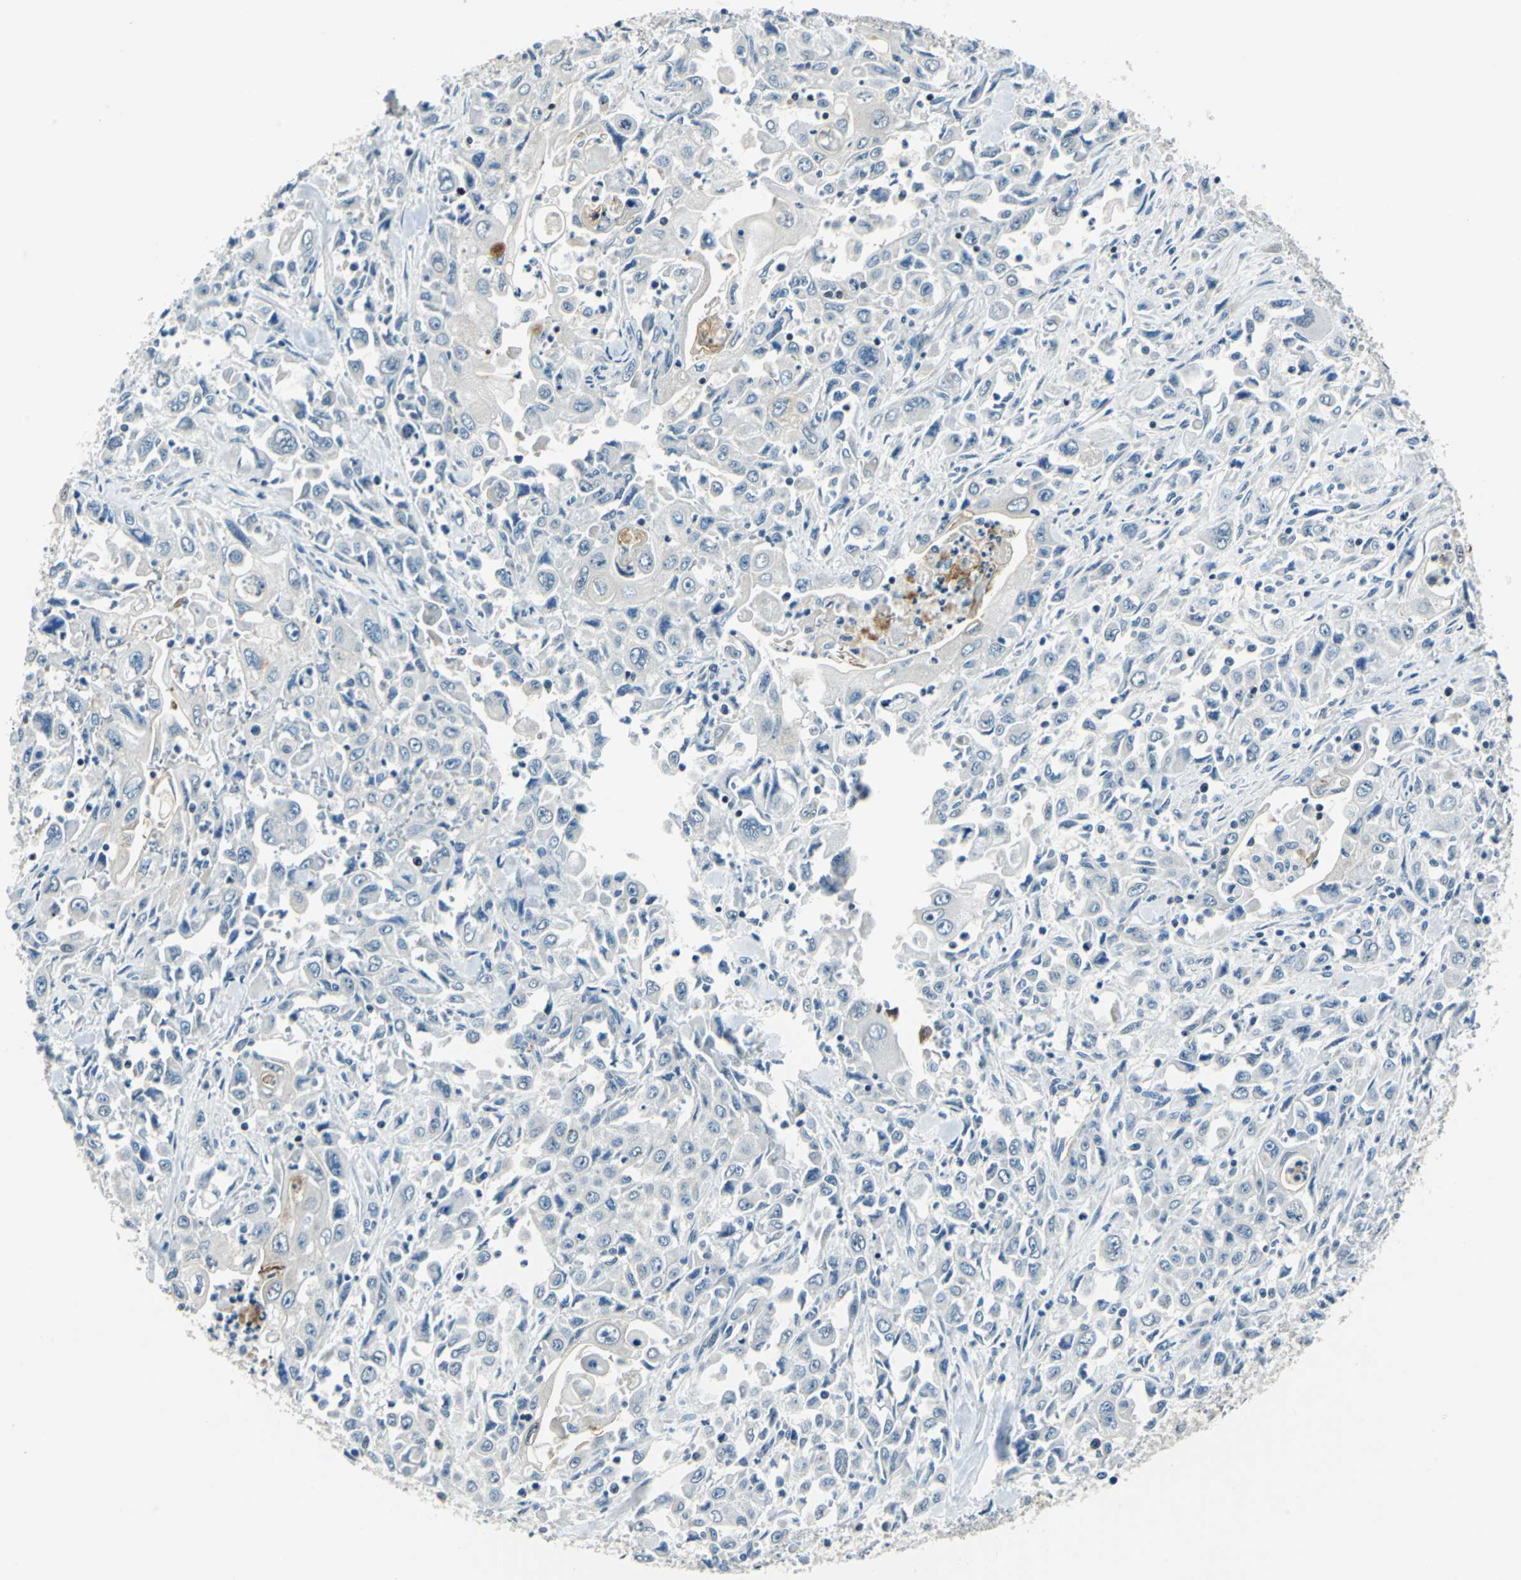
{"staining": {"intensity": "negative", "quantity": "none", "location": "none"}, "tissue": "pancreatic cancer", "cell_type": "Tumor cells", "image_type": "cancer", "snomed": [{"axis": "morphology", "description": "Adenocarcinoma, NOS"}, {"axis": "topography", "description": "Pancreas"}], "caption": "This is an immunohistochemistry (IHC) photomicrograph of pancreatic cancer (adenocarcinoma). There is no positivity in tumor cells.", "gene": "HCFC2", "patient": {"sex": "male", "age": 70}}